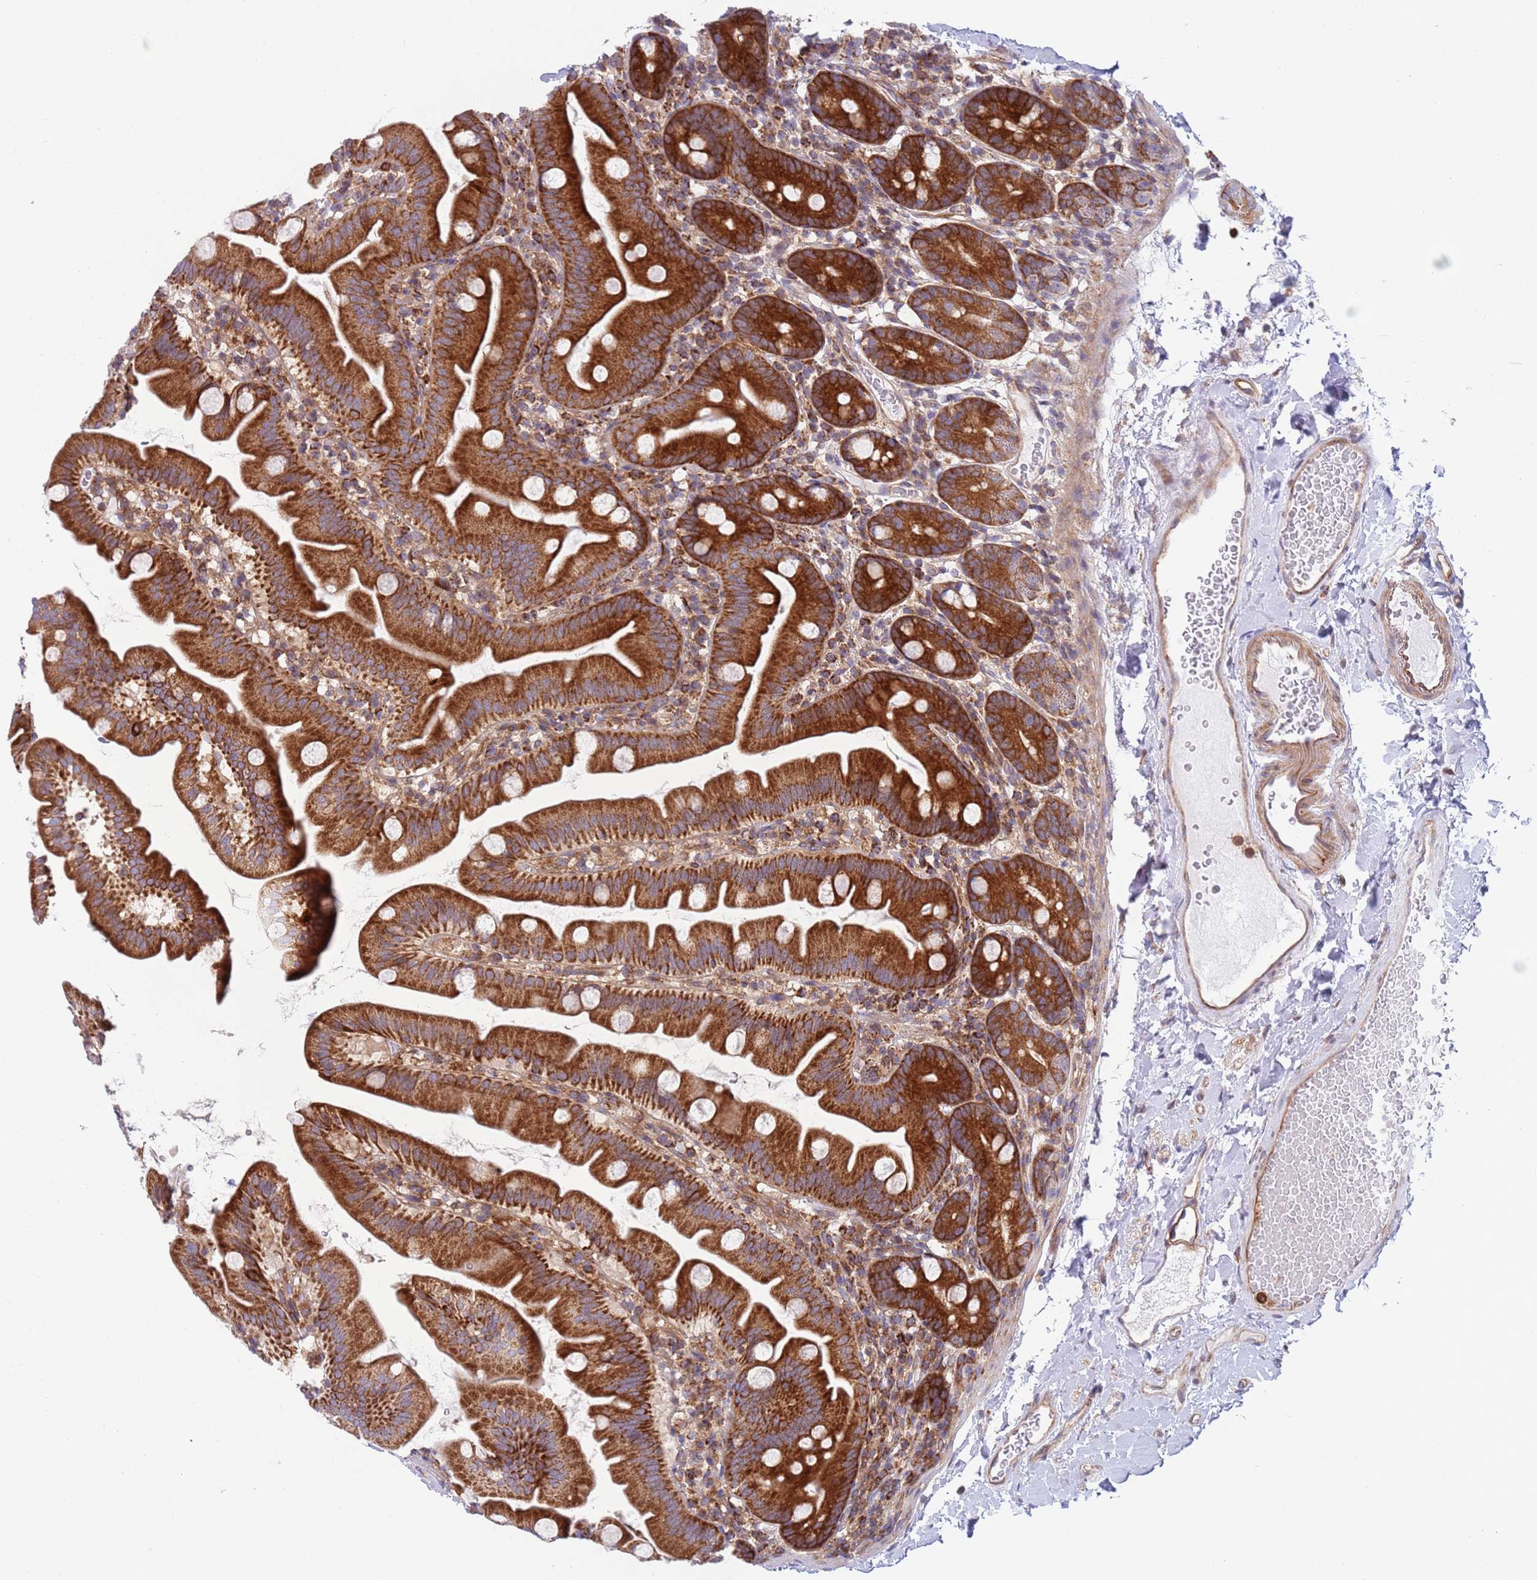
{"staining": {"intensity": "strong", "quantity": ">75%", "location": "cytoplasmic/membranous"}, "tissue": "small intestine", "cell_type": "Glandular cells", "image_type": "normal", "snomed": [{"axis": "morphology", "description": "Normal tissue, NOS"}, {"axis": "topography", "description": "Small intestine"}], "caption": "Glandular cells reveal high levels of strong cytoplasmic/membranous positivity in approximately >75% of cells in unremarkable human small intestine.", "gene": "ZMYM5", "patient": {"sex": "female", "age": 68}}